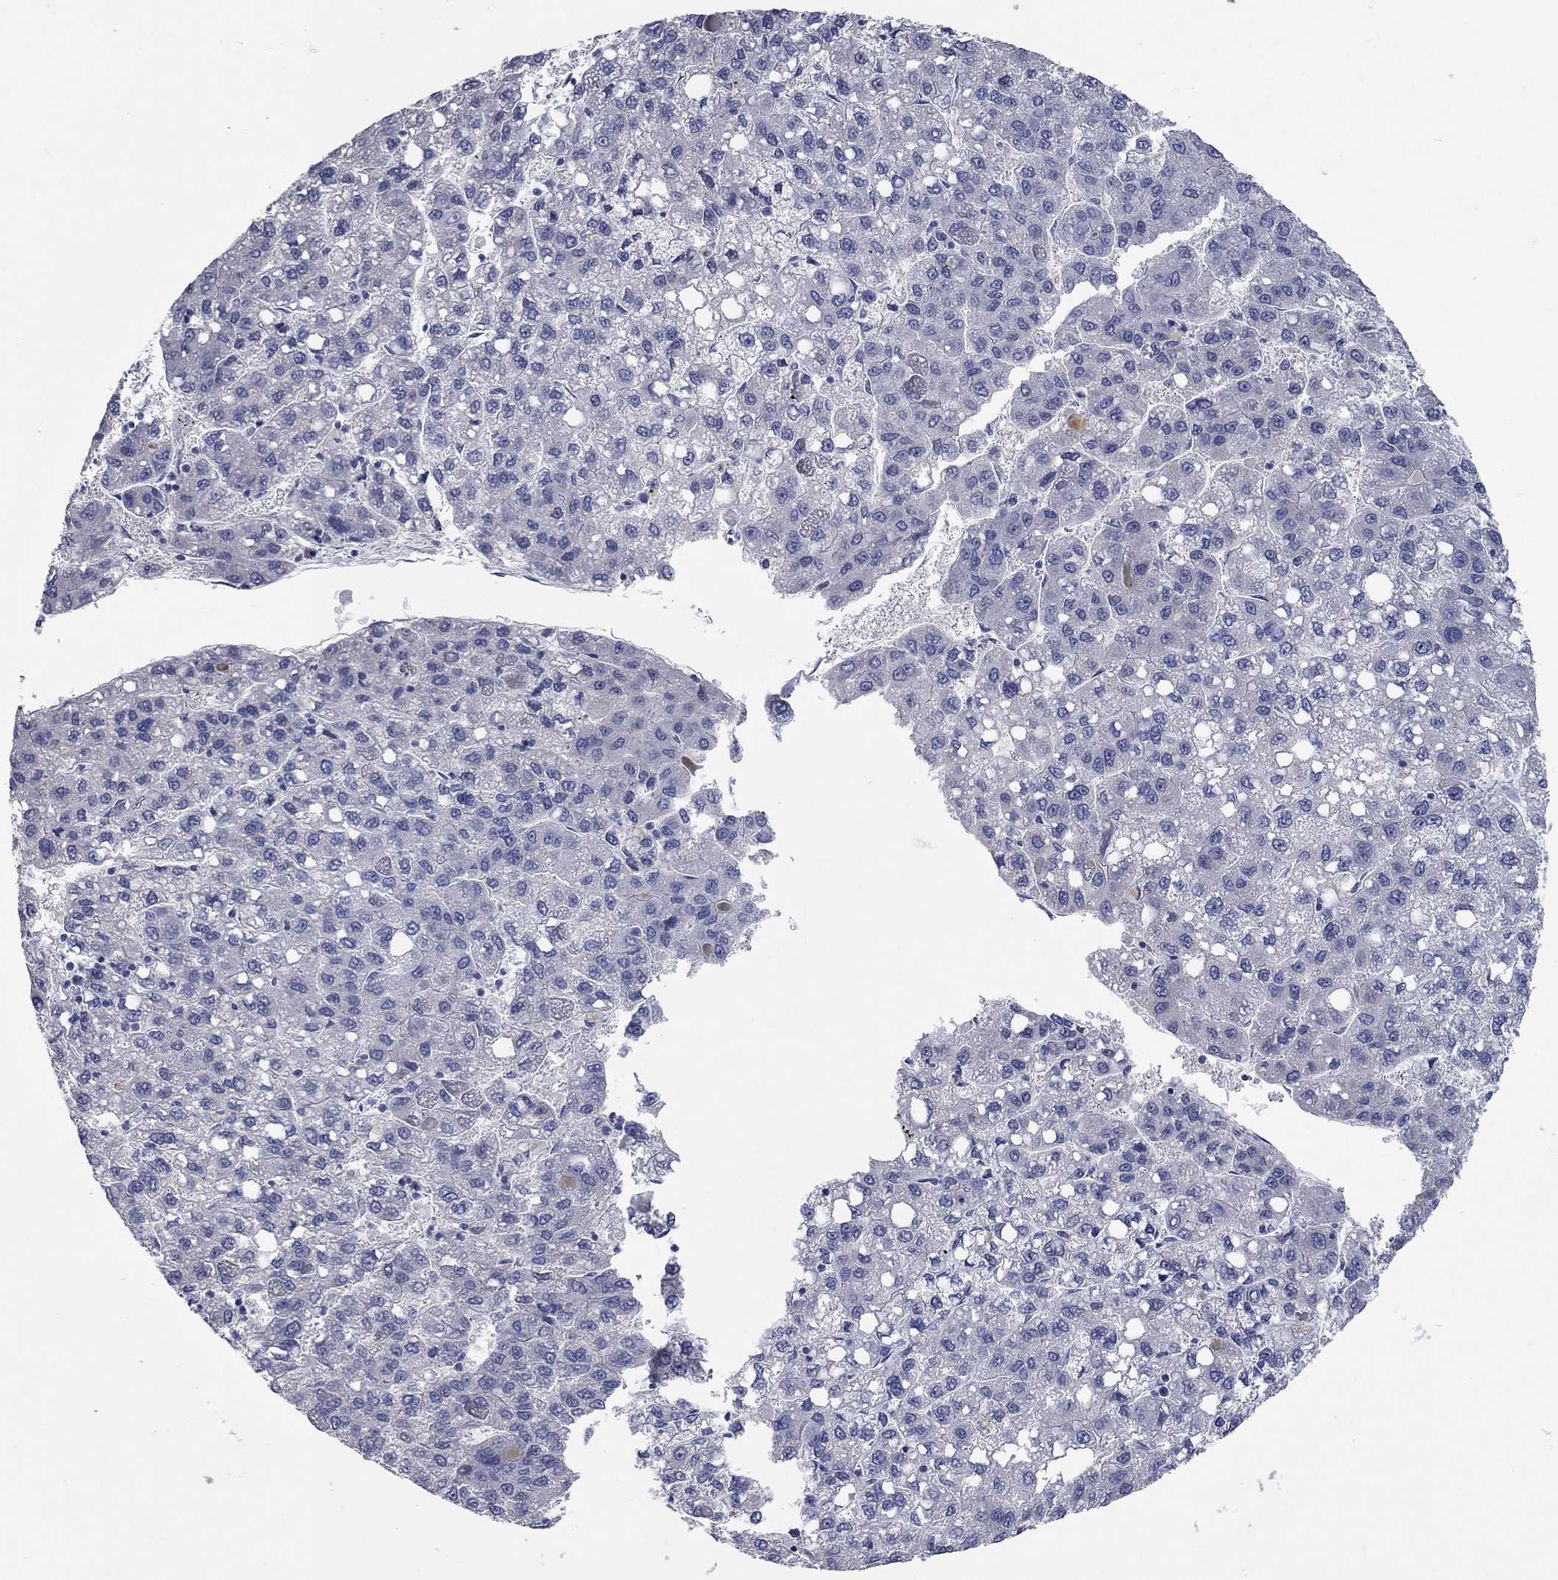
{"staining": {"intensity": "negative", "quantity": "none", "location": "none"}, "tissue": "liver cancer", "cell_type": "Tumor cells", "image_type": "cancer", "snomed": [{"axis": "morphology", "description": "Carcinoma, Hepatocellular, NOS"}, {"axis": "topography", "description": "Liver"}], "caption": "A micrograph of hepatocellular carcinoma (liver) stained for a protein displays no brown staining in tumor cells. (Immunohistochemistry, brightfield microscopy, high magnification).", "gene": "SYT12", "patient": {"sex": "female", "age": 82}}